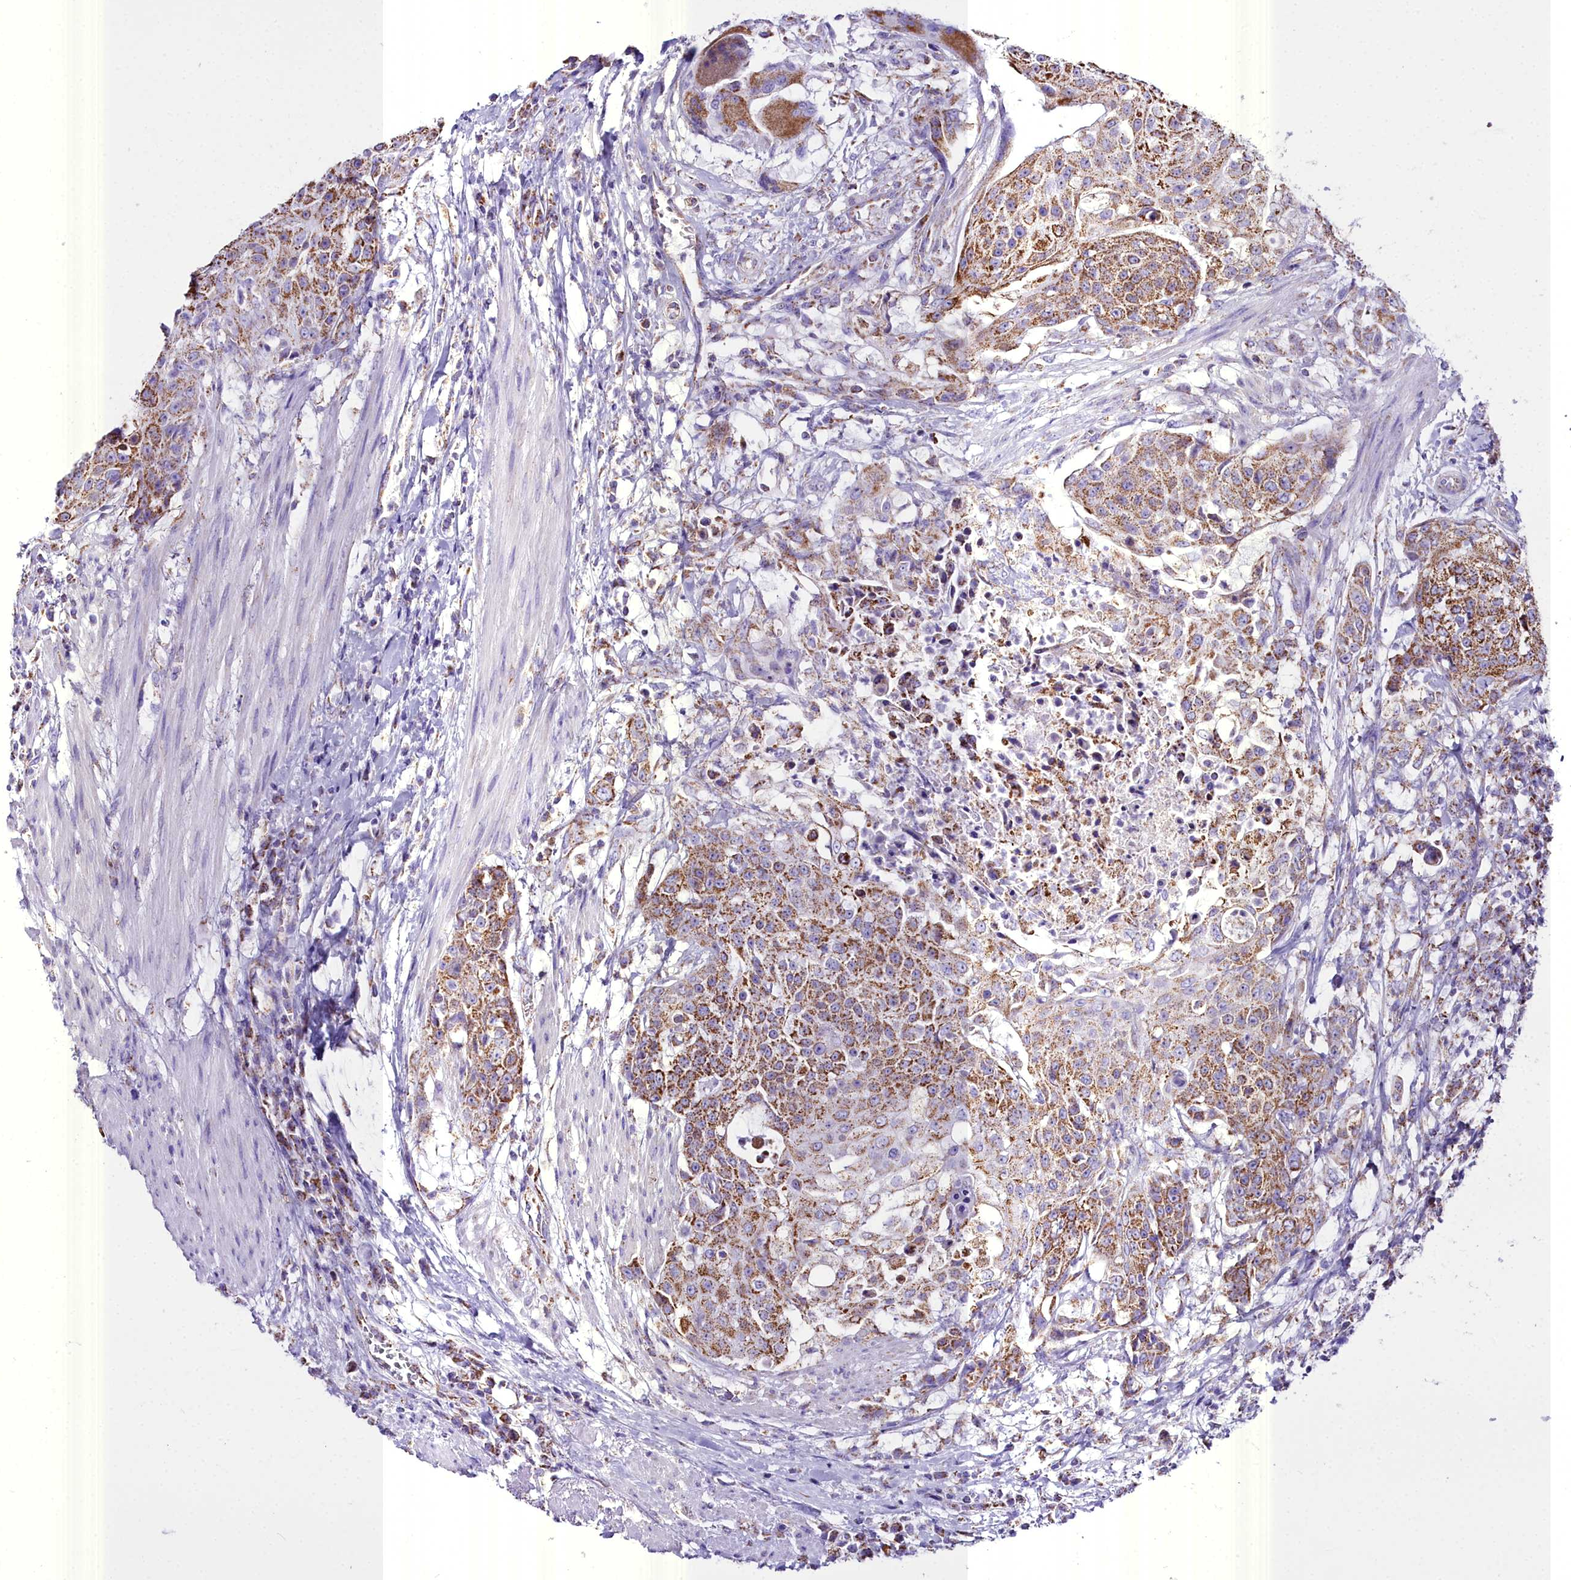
{"staining": {"intensity": "moderate", "quantity": ">75%", "location": "cytoplasmic/membranous"}, "tissue": "urothelial cancer", "cell_type": "Tumor cells", "image_type": "cancer", "snomed": [{"axis": "morphology", "description": "Urothelial carcinoma, High grade"}, {"axis": "topography", "description": "Urinary bladder"}], "caption": "A high-resolution photomicrograph shows IHC staining of high-grade urothelial carcinoma, which shows moderate cytoplasmic/membranous staining in about >75% of tumor cells. Immunohistochemistry (ihc) stains the protein of interest in brown and the nuclei are stained blue.", "gene": "WDFY3", "patient": {"sex": "female", "age": 63}}